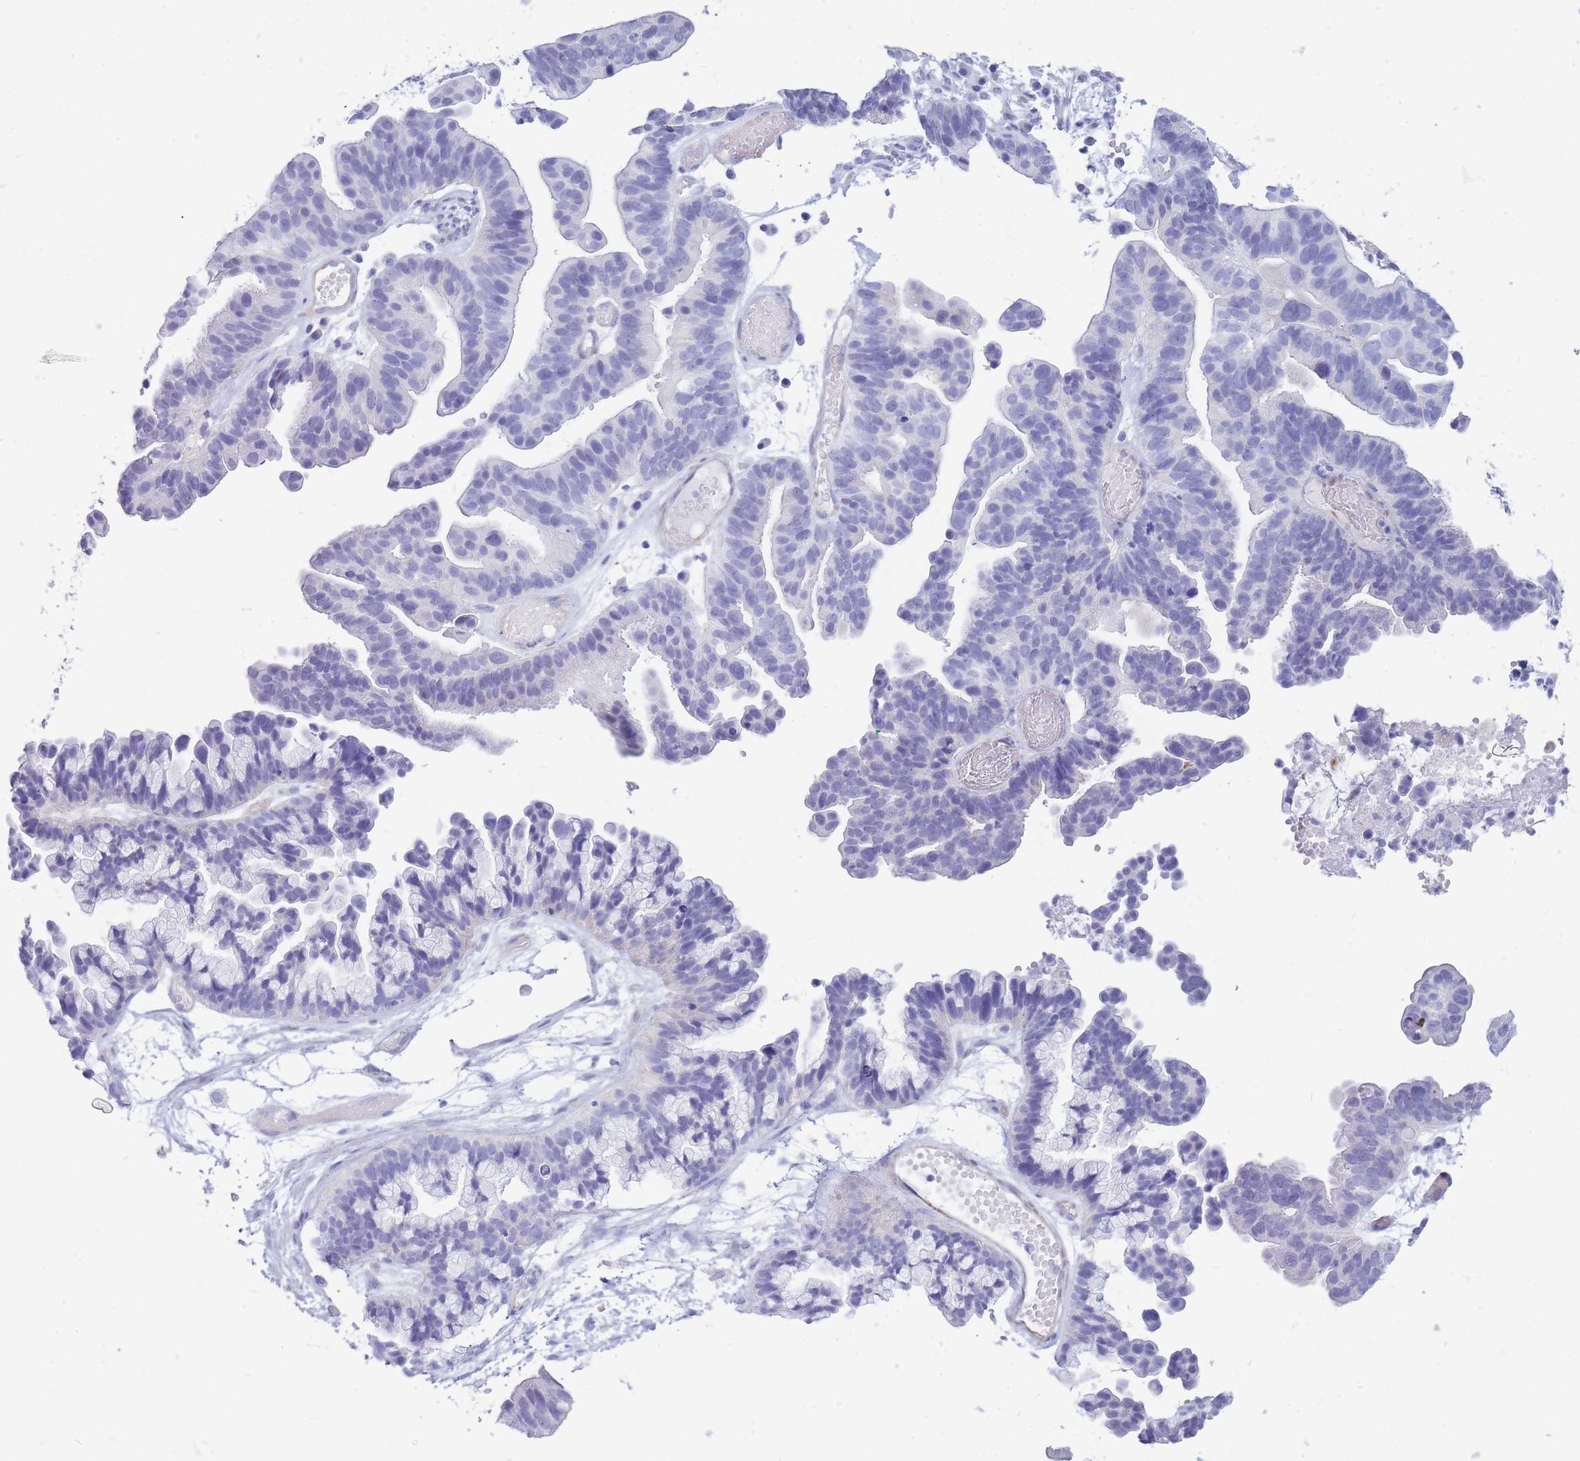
{"staining": {"intensity": "negative", "quantity": "none", "location": "none"}, "tissue": "ovarian cancer", "cell_type": "Tumor cells", "image_type": "cancer", "snomed": [{"axis": "morphology", "description": "Cystadenocarcinoma, serous, NOS"}, {"axis": "topography", "description": "Ovary"}], "caption": "Immunohistochemical staining of human ovarian cancer (serous cystadenocarcinoma) shows no significant staining in tumor cells.", "gene": "MTSS2", "patient": {"sex": "female", "age": 56}}